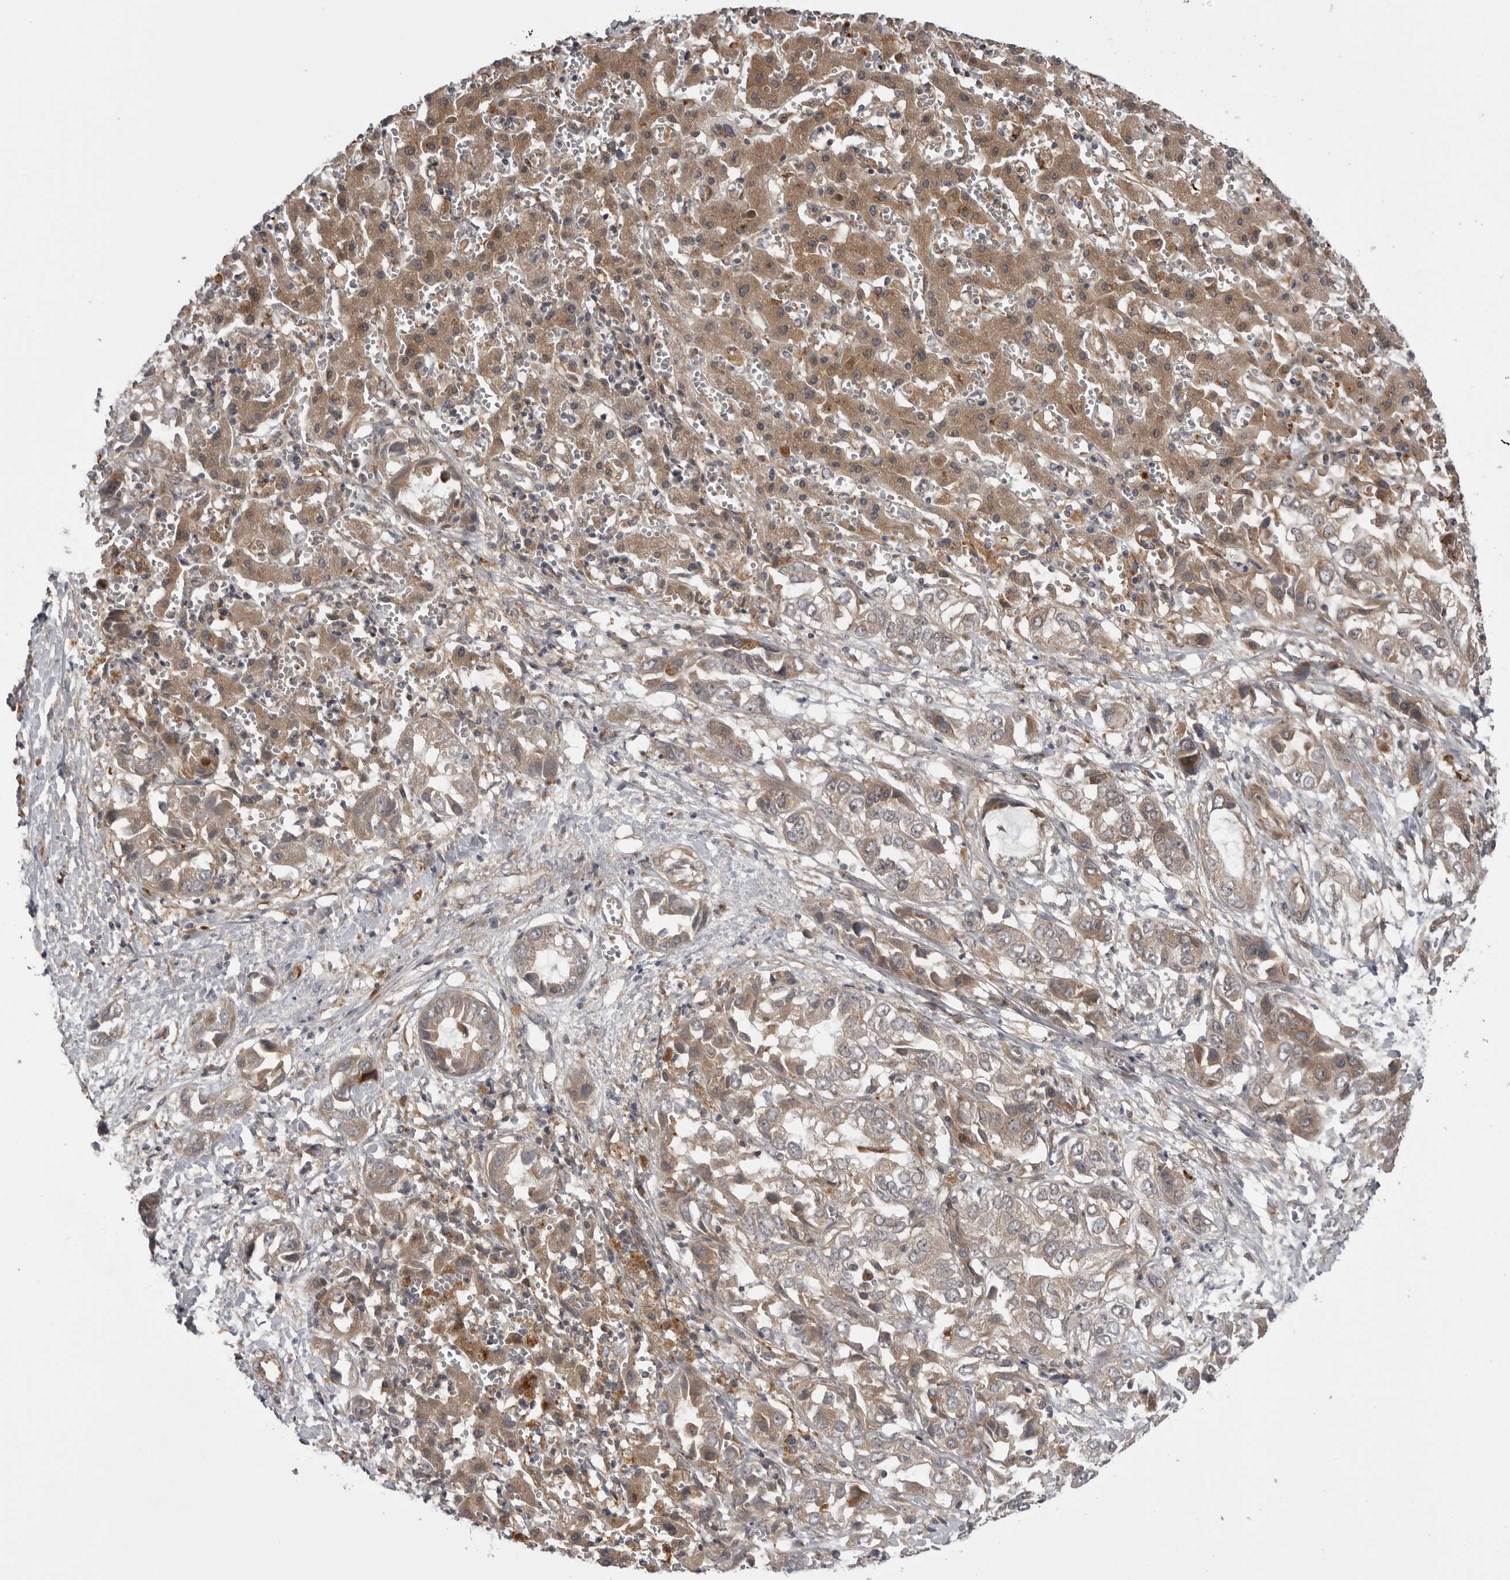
{"staining": {"intensity": "moderate", "quantity": "25%-75%", "location": "cytoplasmic/membranous"}, "tissue": "liver cancer", "cell_type": "Tumor cells", "image_type": "cancer", "snomed": [{"axis": "morphology", "description": "Cholangiocarcinoma"}, {"axis": "topography", "description": "Liver"}], "caption": "This histopathology image reveals immunohistochemistry (IHC) staining of human cholangiocarcinoma (liver), with medium moderate cytoplasmic/membranous staining in approximately 25%-75% of tumor cells.", "gene": "LRRC45", "patient": {"sex": "female", "age": 52}}